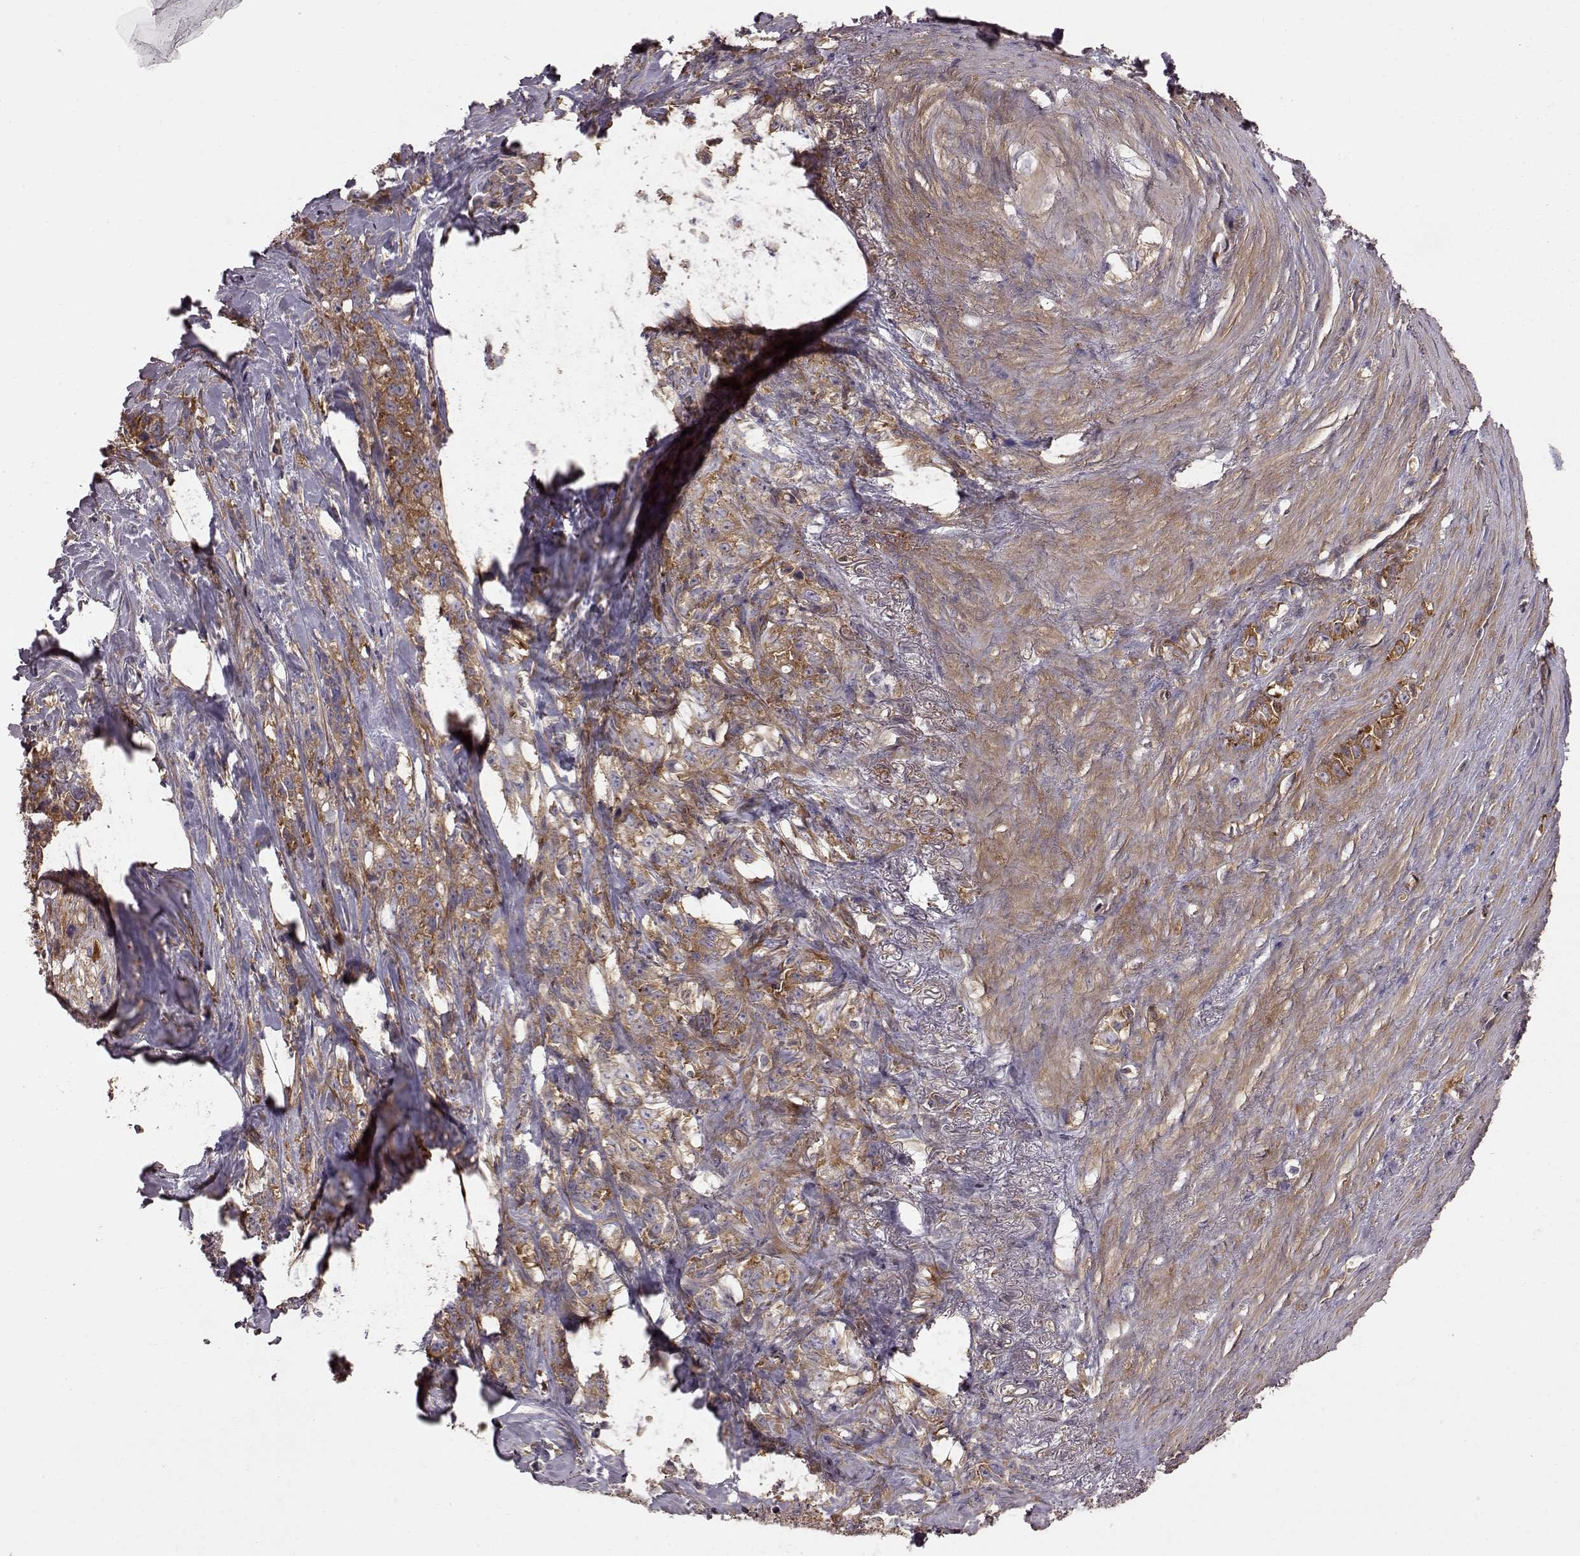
{"staining": {"intensity": "moderate", "quantity": ">75%", "location": "cytoplasmic/membranous"}, "tissue": "stomach cancer", "cell_type": "Tumor cells", "image_type": "cancer", "snomed": [{"axis": "morphology", "description": "Adenocarcinoma, NOS"}, {"axis": "topography", "description": "Stomach, lower"}], "caption": "Protein staining displays moderate cytoplasmic/membranous positivity in approximately >75% of tumor cells in stomach cancer (adenocarcinoma). The protein is stained brown, and the nuclei are stained in blue (DAB (3,3'-diaminobenzidine) IHC with brightfield microscopy, high magnification).", "gene": "RABGAP1", "patient": {"sex": "male", "age": 88}}